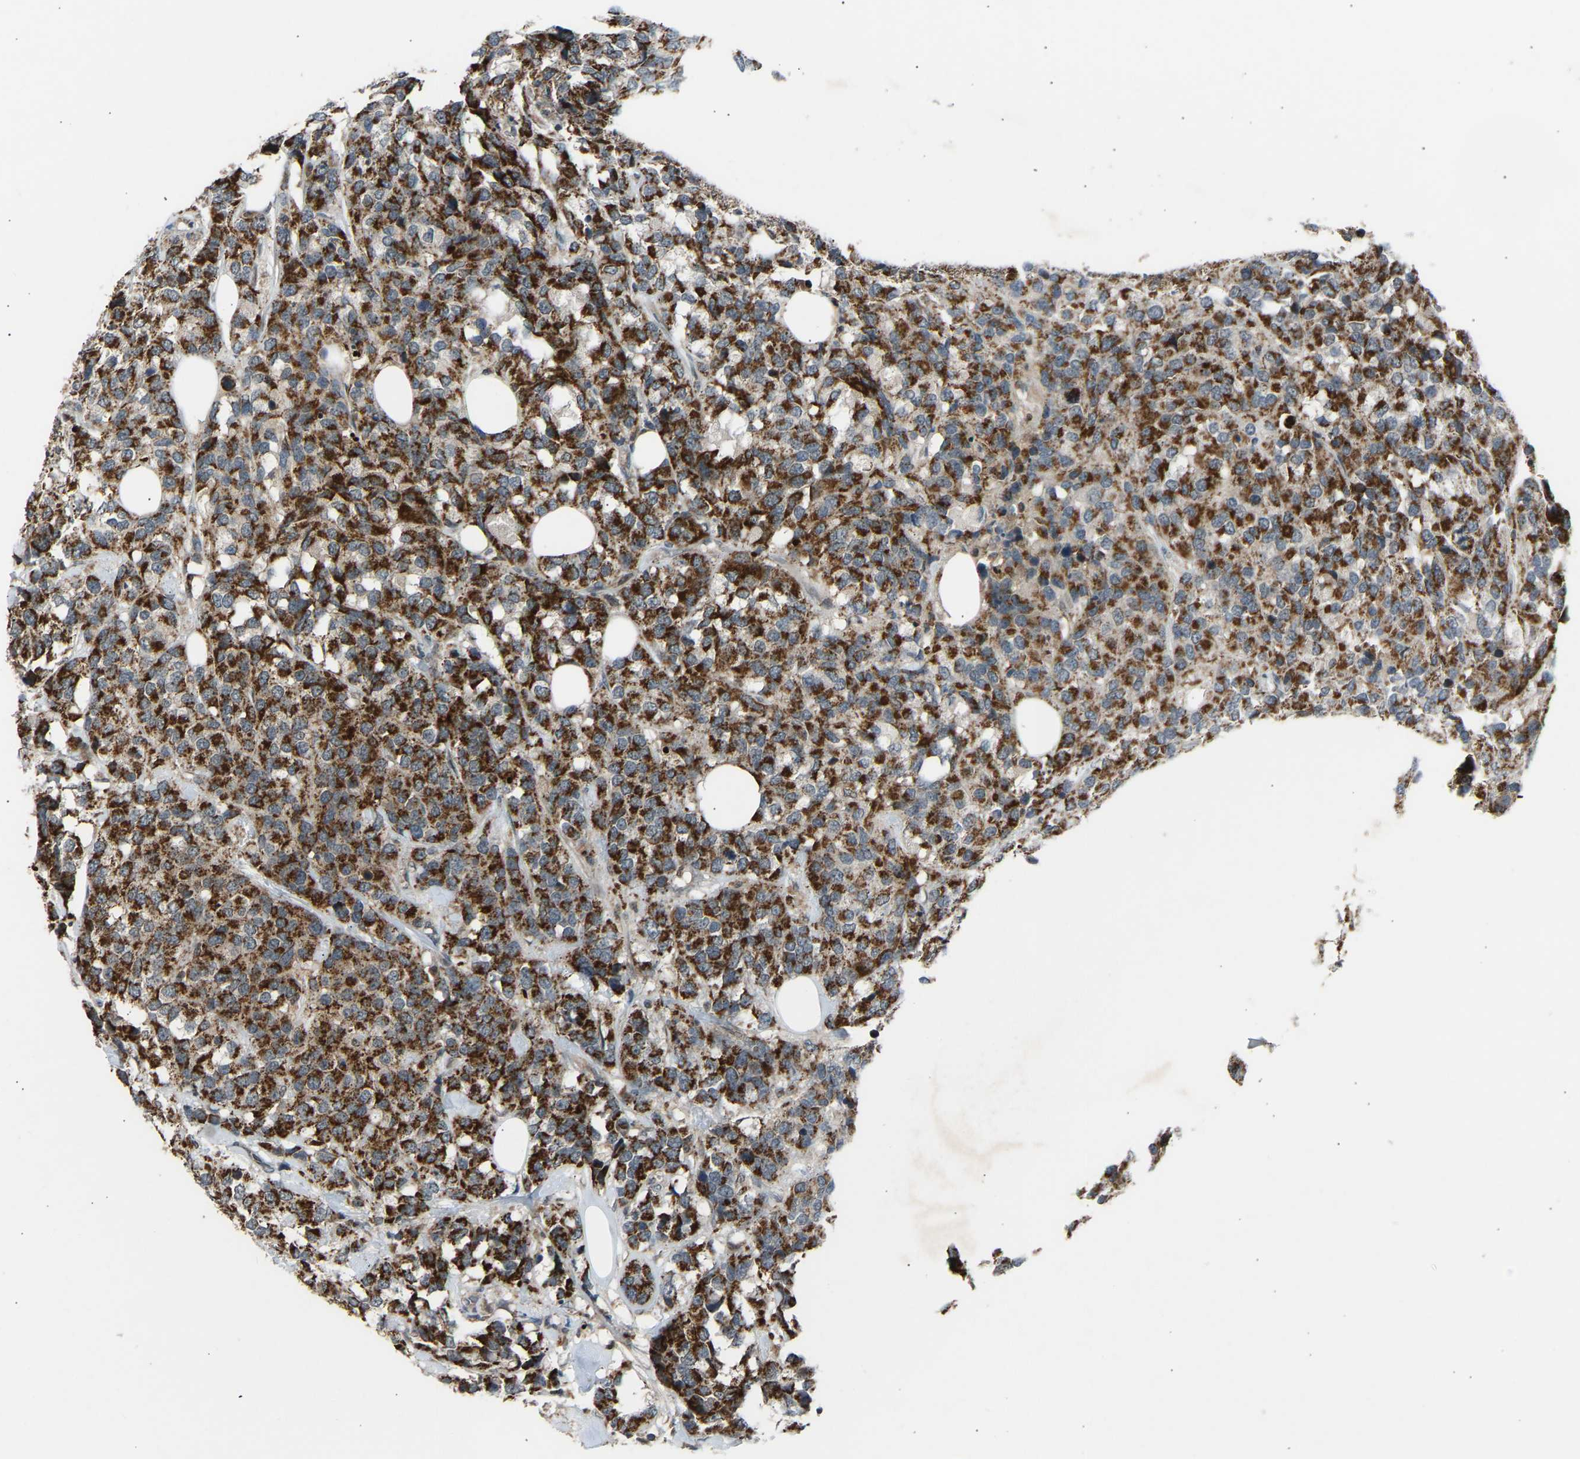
{"staining": {"intensity": "strong", "quantity": ">75%", "location": "cytoplasmic/membranous"}, "tissue": "breast cancer", "cell_type": "Tumor cells", "image_type": "cancer", "snomed": [{"axis": "morphology", "description": "Lobular carcinoma"}, {"axis": "topography", "description": "Breast"}], "caption": "This is an image of immunohistochemistry staining of lobular carcinoma (breast), which shows strong expression in the cytoplasmic/membranous of tumor cells.", "gene": "SLIRP", "patient": {"sex": "female", "age": 59}}